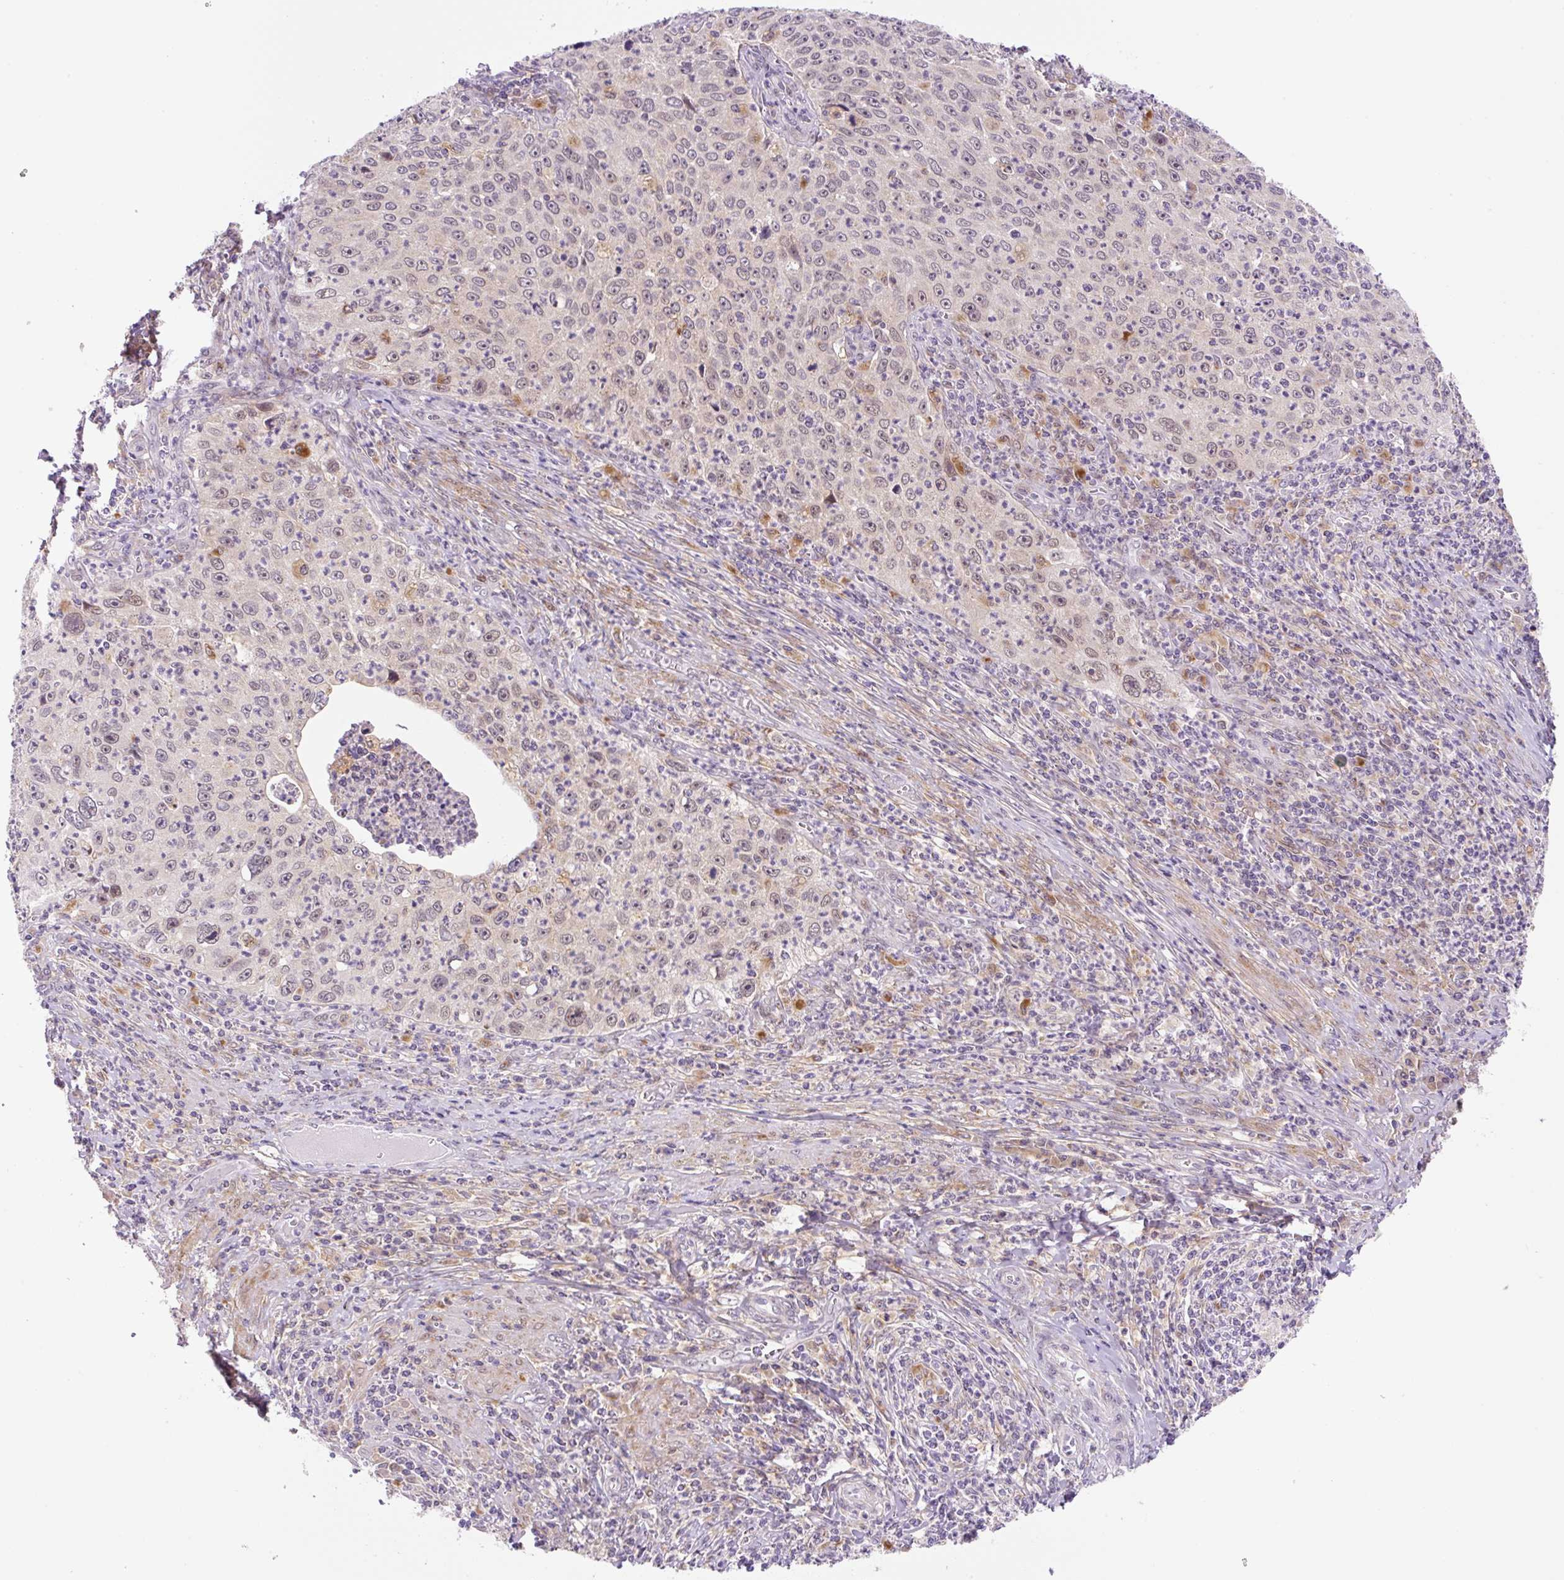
{"staining": {"intensity": "weak", "quantity": "<25%", "location": "nuclear"}, "tissue": "cervical cancer", "cell_type": "Tumor cells", "image_type": "cancer", "snomed": [{"axis": "morphology", "description": "Squamous cell carcinoma, NOS"}, {"axis": "topography", "description": "Cervix"}], "caption": "Immunohistochemistry image of squamous cell carcinoma (cervical) stained for a protein (brown), which reveals no expression in tumor cells. Brightfield microscopy of immunohistochemistry (IHC) stained with DAB (brown) and hematoxylin (blue), captured at high magnification.", "gene": "CEBPZOS", "patient": {"sex": "female", "age": 30}}